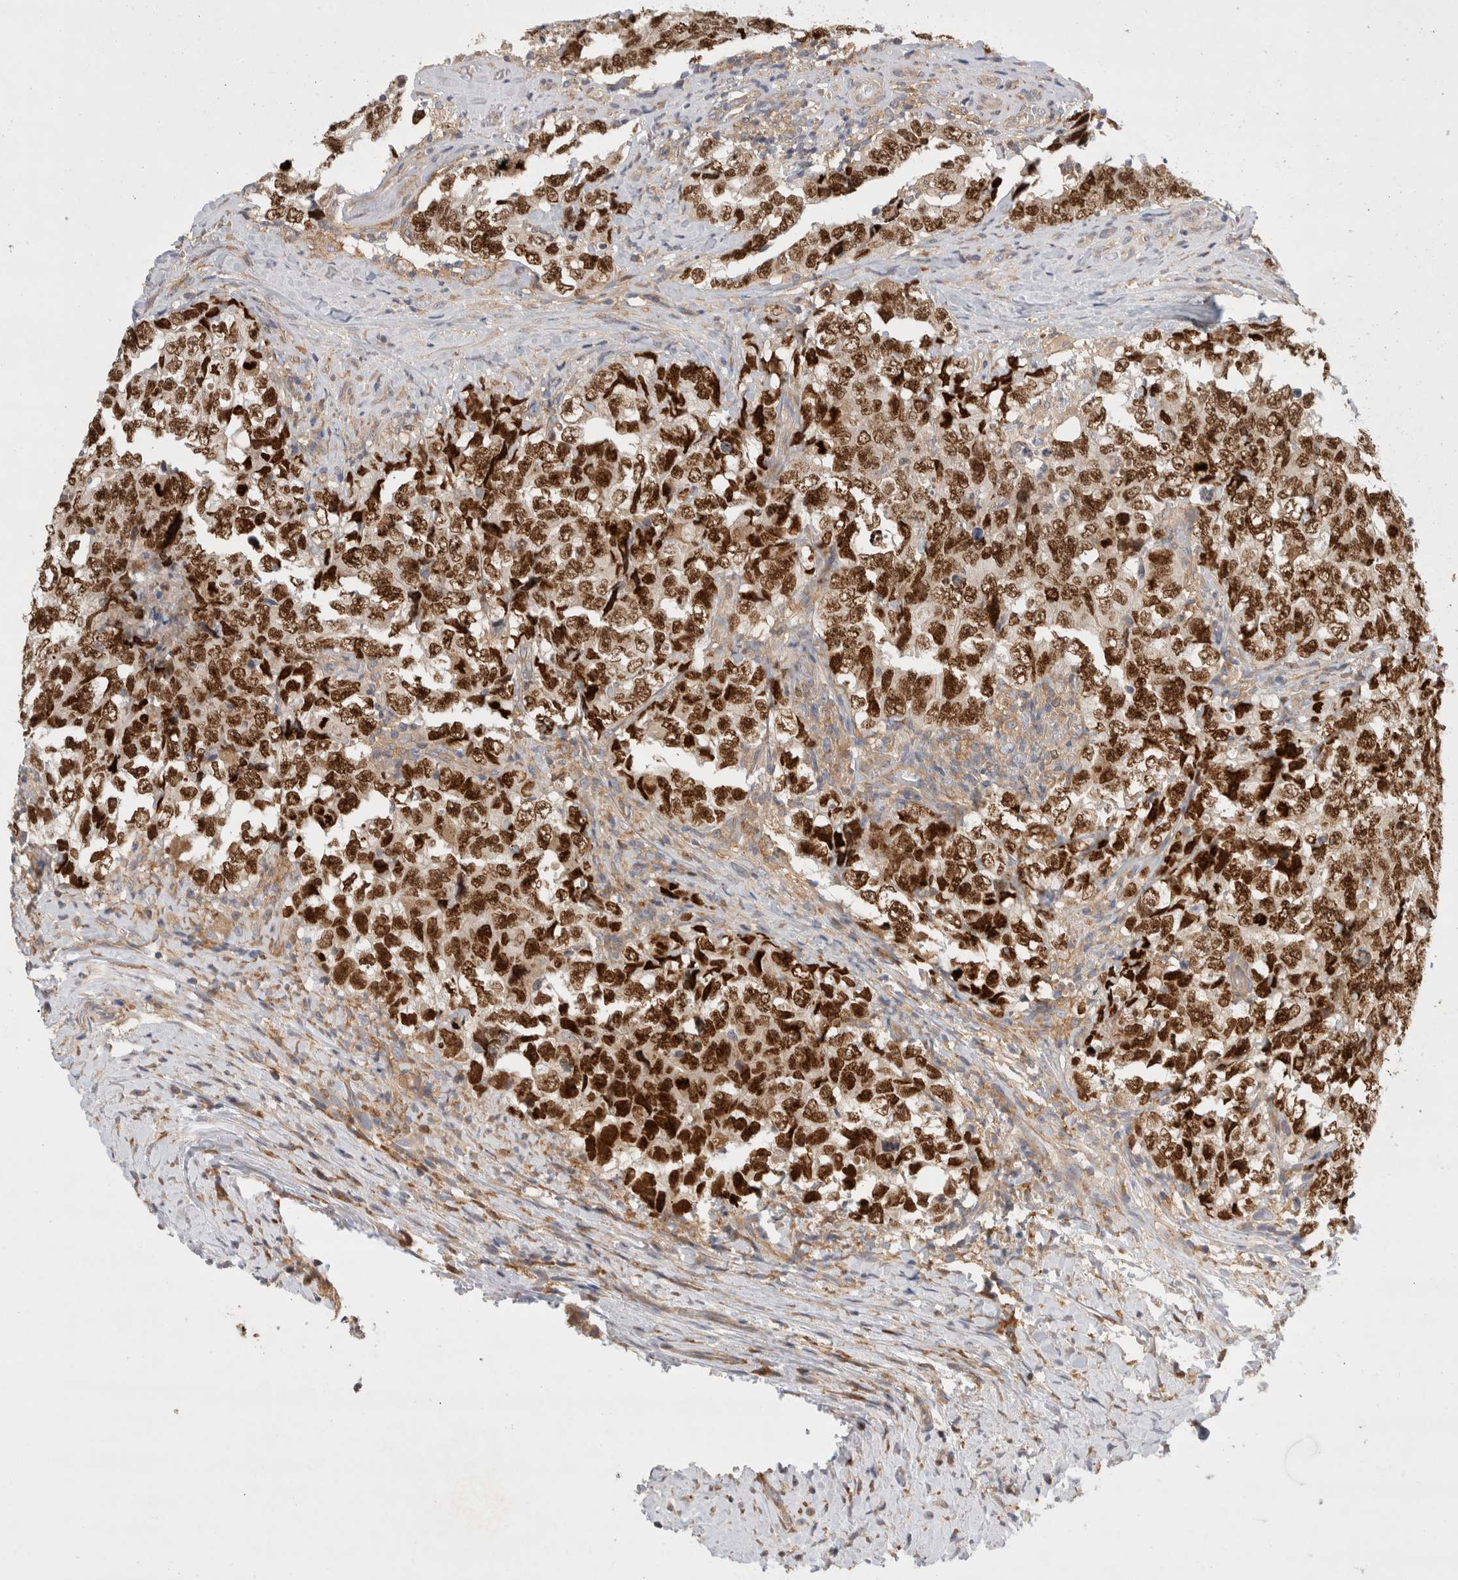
{"staining": {"intensity": "strong", "quantity": ">75%", "location": "nuclear"}, "tissue": "testis cancer", "cell_type": "Tumor cells", "image_type": "cancer", "snomed": [{"axis": "morphology", "description": "Carcinoma, Embryonal, NOS"}, {"axis": "topography", "description": "Testis"}], "caption": "Testis embryonal carcinoma stained with DAB (3,3'-diaminobenzidine) IHC shows high levels of strong nuclear positivity in about >75% of tumor cells. The protein of interest is stained brown, and the nuclei are stained in blue (DAB (3,3'-diaminobenzidine) IHC with brightfield microscopy, high magnification).", "gene": "CDCA7L", "patient": {"sex": "male", "age": 26}}